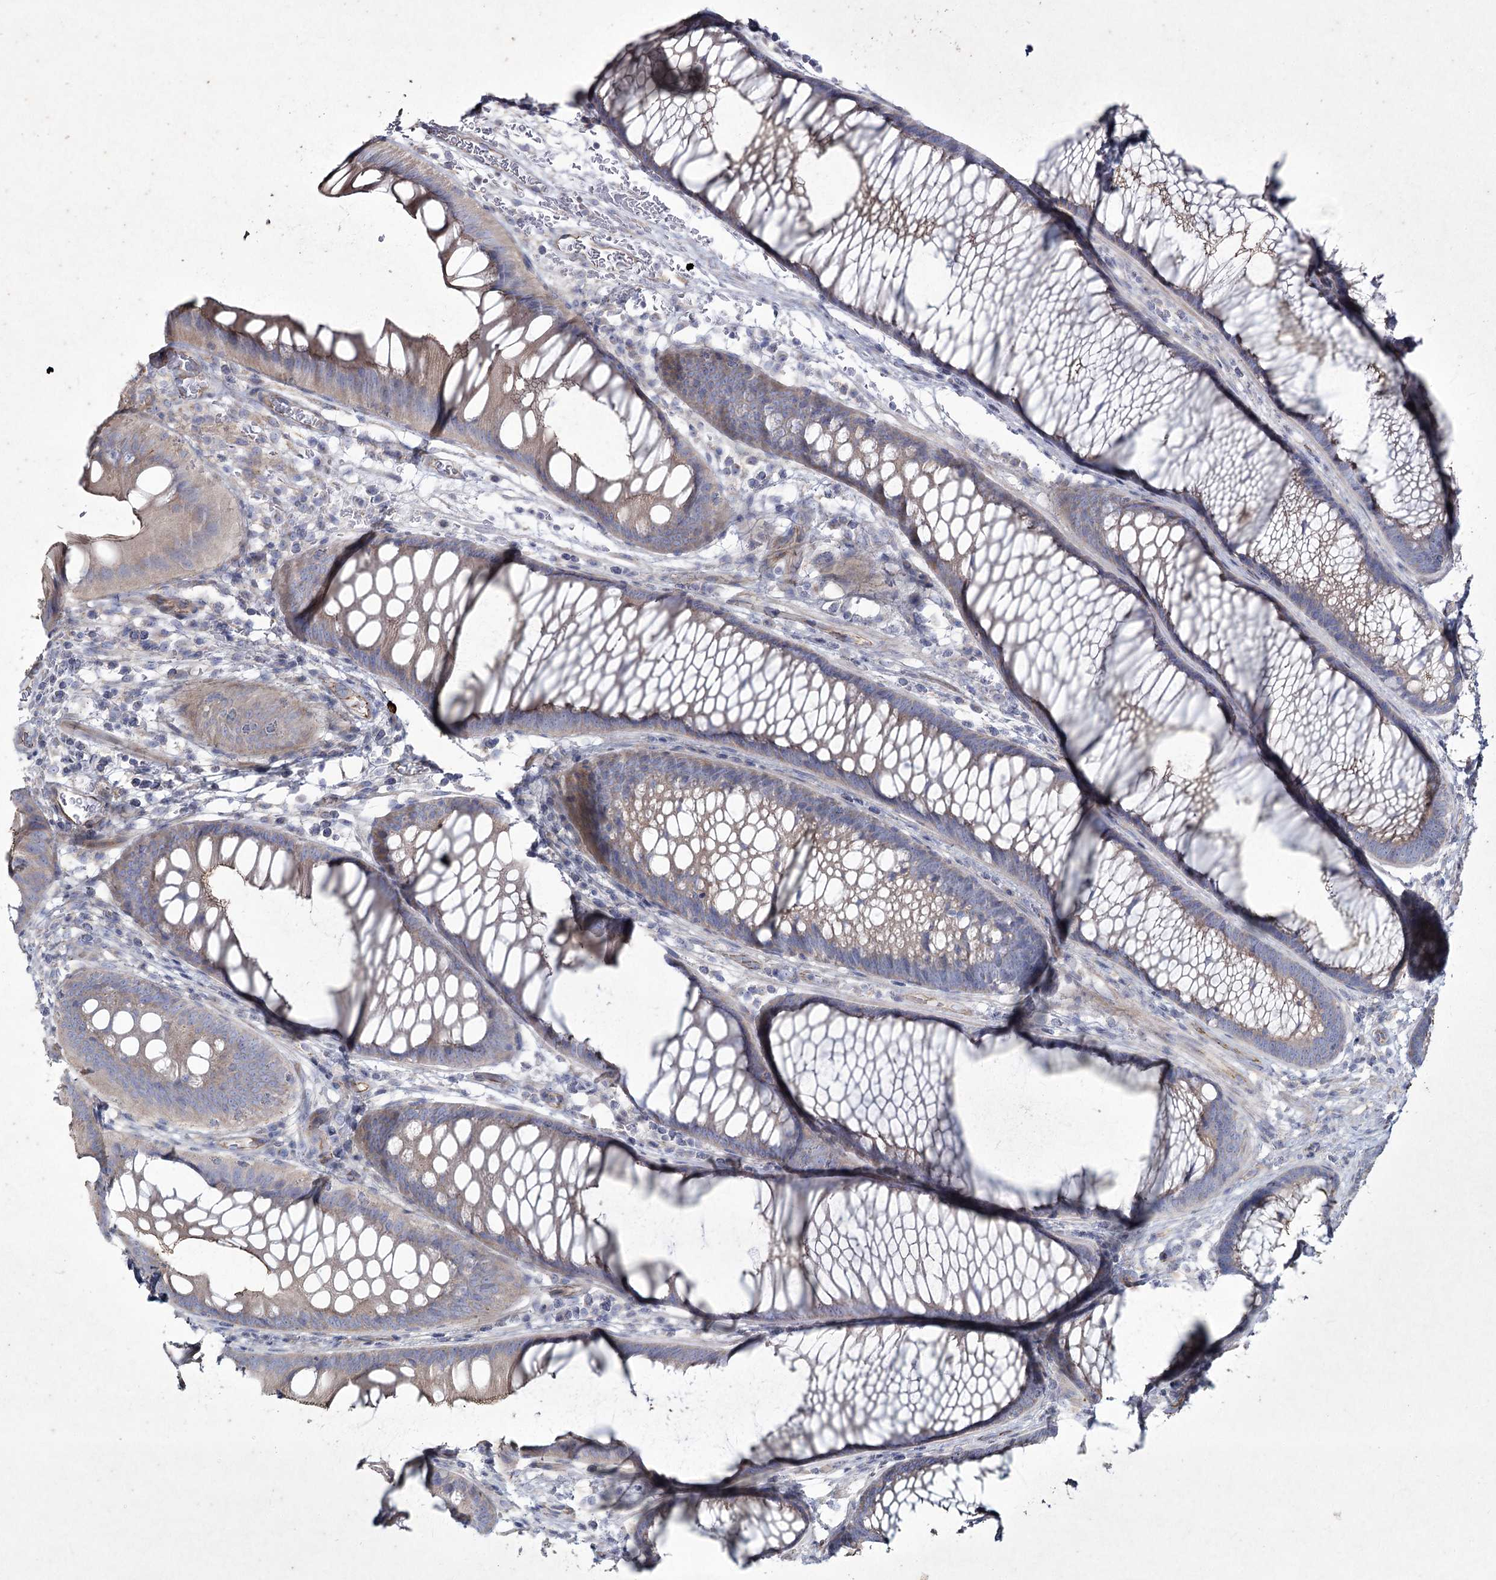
{"staining": {"intensity": "moderate", "quantity": ">75%", "location": "cytoplasmic/membranous"}, "tissue": "colon", "cell_type": "Endothelial cells", "image_type": "normal", "snomed": [{"axis": "morphology", "description": "Normal tissue, NOS"}, {"axis": "topography", "description": "Colon"}], "caption": "Immunohistochemical staining of benign human colon displays moderate cytoplasmic/membranous protein staining in about >75% of endothelial cells.", "gene": "LDLRAD3", "patient": {"sex": "female", "age": 82}}